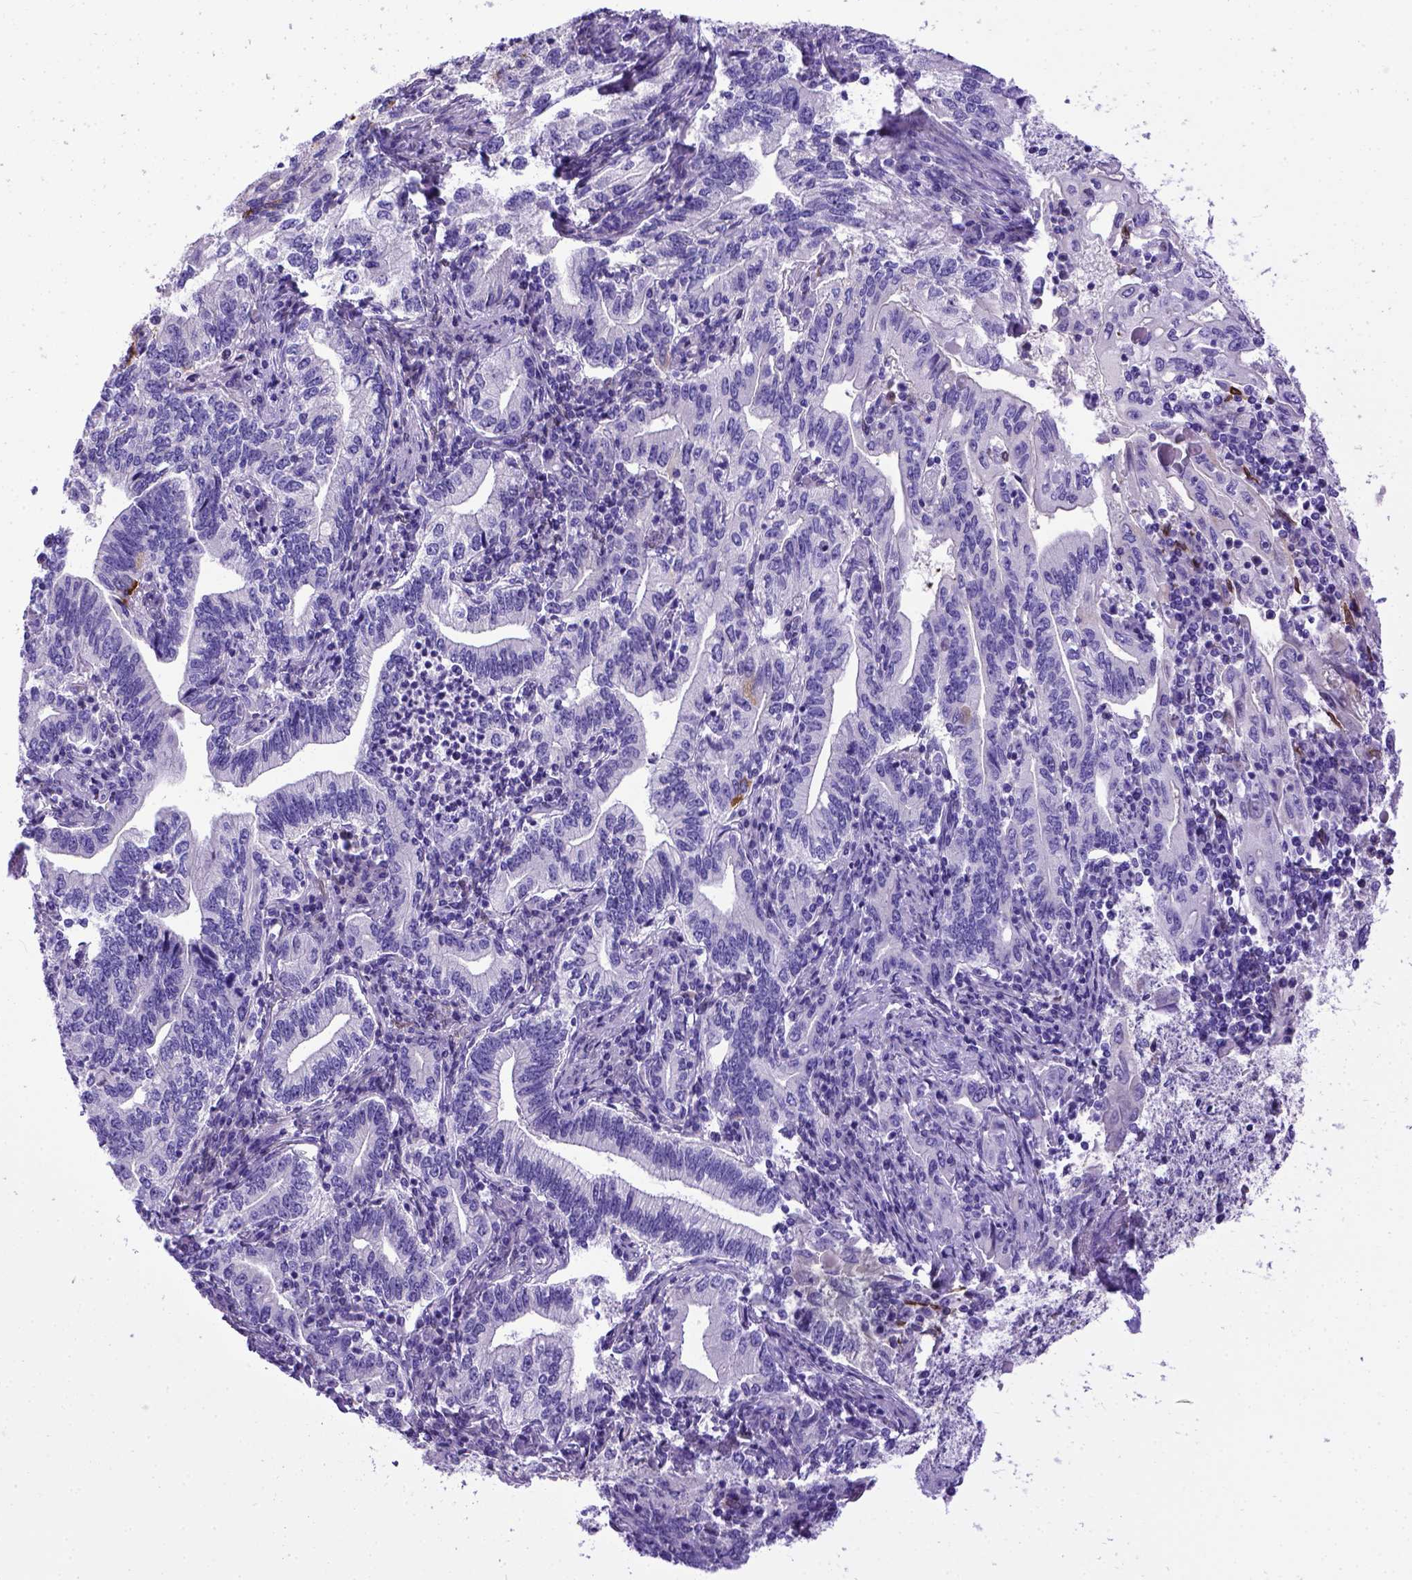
{"staining": {"intensity": "negative", "quantity": "none", "location": "none"}, "tissue": "stomach cancer", "cell_type": "Tumor cells", "image_type": "cancer", "snomed": [{"axis": "morphology", "description": "Adenocarcinoma, NOS"}, {"axis": "topography", "description": "Stomach, lower"}], "caption": "This image is of adenocarcinoma (stomach) stained with immunohistochemistry (IHC) to label a protein in brown with the nuclei are counter-stained blue. There is no expression in tumor cells. (Immunohistochemistry, brightfield microscopy, high magnification).", "gene": "PTGES", "patient": {"sex": "female", "age": 72}}